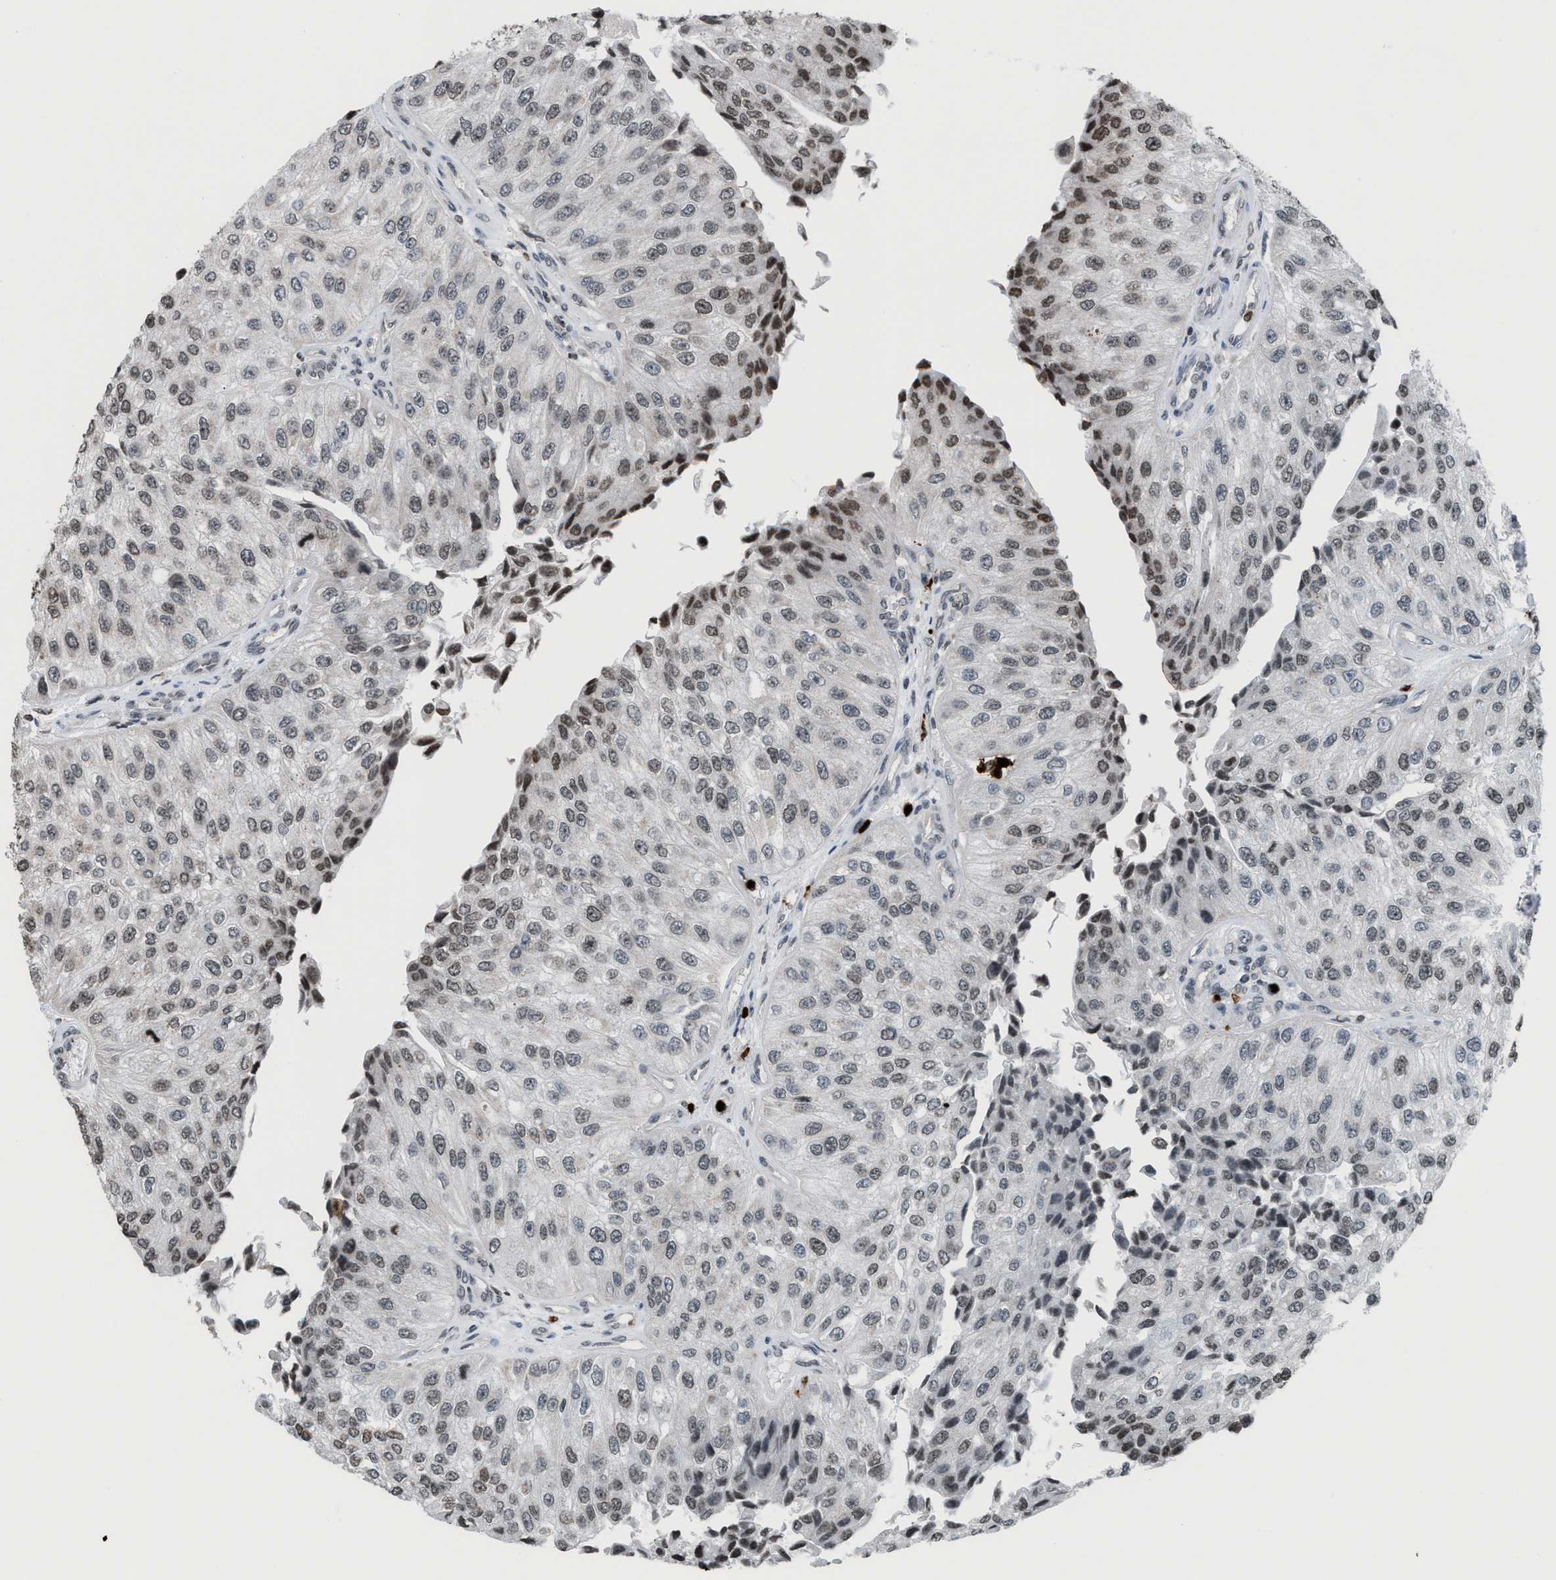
{"staining": {"intensity": "weak", "quantity": ">75%", "location": "nuclear"}, "tissue": "urothelial cancer", "cell_type": "Tumor cells", "image_type": "cancer", "snomed": [{"axis": "morphology", "description": "Urothelial carcinoma, High grade"}, {"axis": "topography", "description": "Kidney"}, {"axis": "topography", "description": "Urinary bladder"}], "caption": "Immunohistochemistry of high-grade urothelial carcinoma displays low levels of weak nuclear expression in about >75% of tumor cells.", "gene": "PRUNE2", "patient": {"sex": "male", "age": 77}}